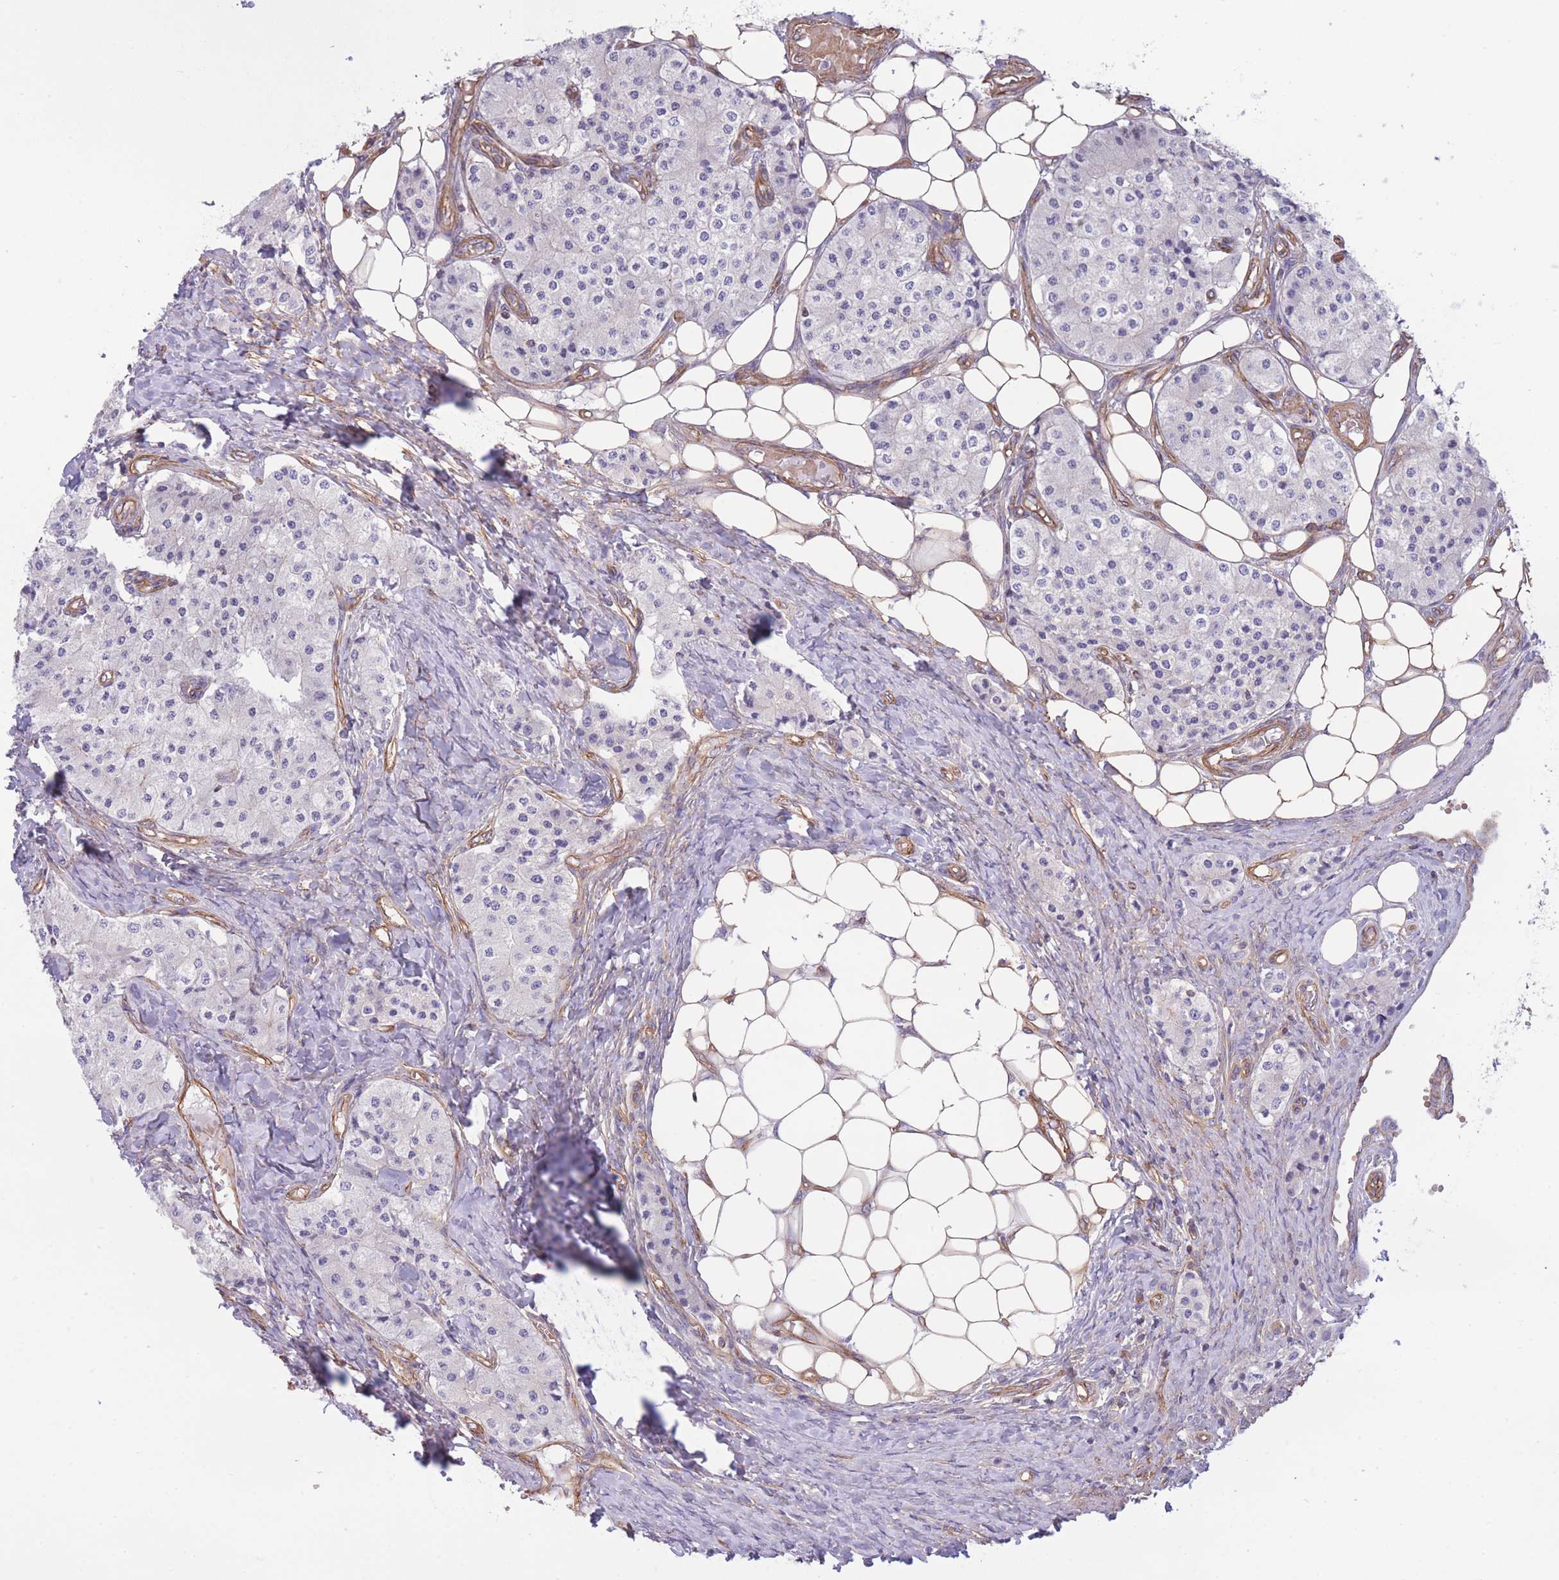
{"staining": {"intensity": "negative", "quantity": "none", "location": "none"}, "tissue": "carcinoid", "cell_type": "Tumor cells", "image_type": "cancer", "snomed": [{"axis": "morphology", "description": "Carcinoid, malignant, NOS"}, {"axis": "topography", "description": "Colon"}], "caption": "Tumor cells are negative for protein expression in human carcinoid.", "gene": "CDC25B", "patient": {"sex": "female", "age": 52}}